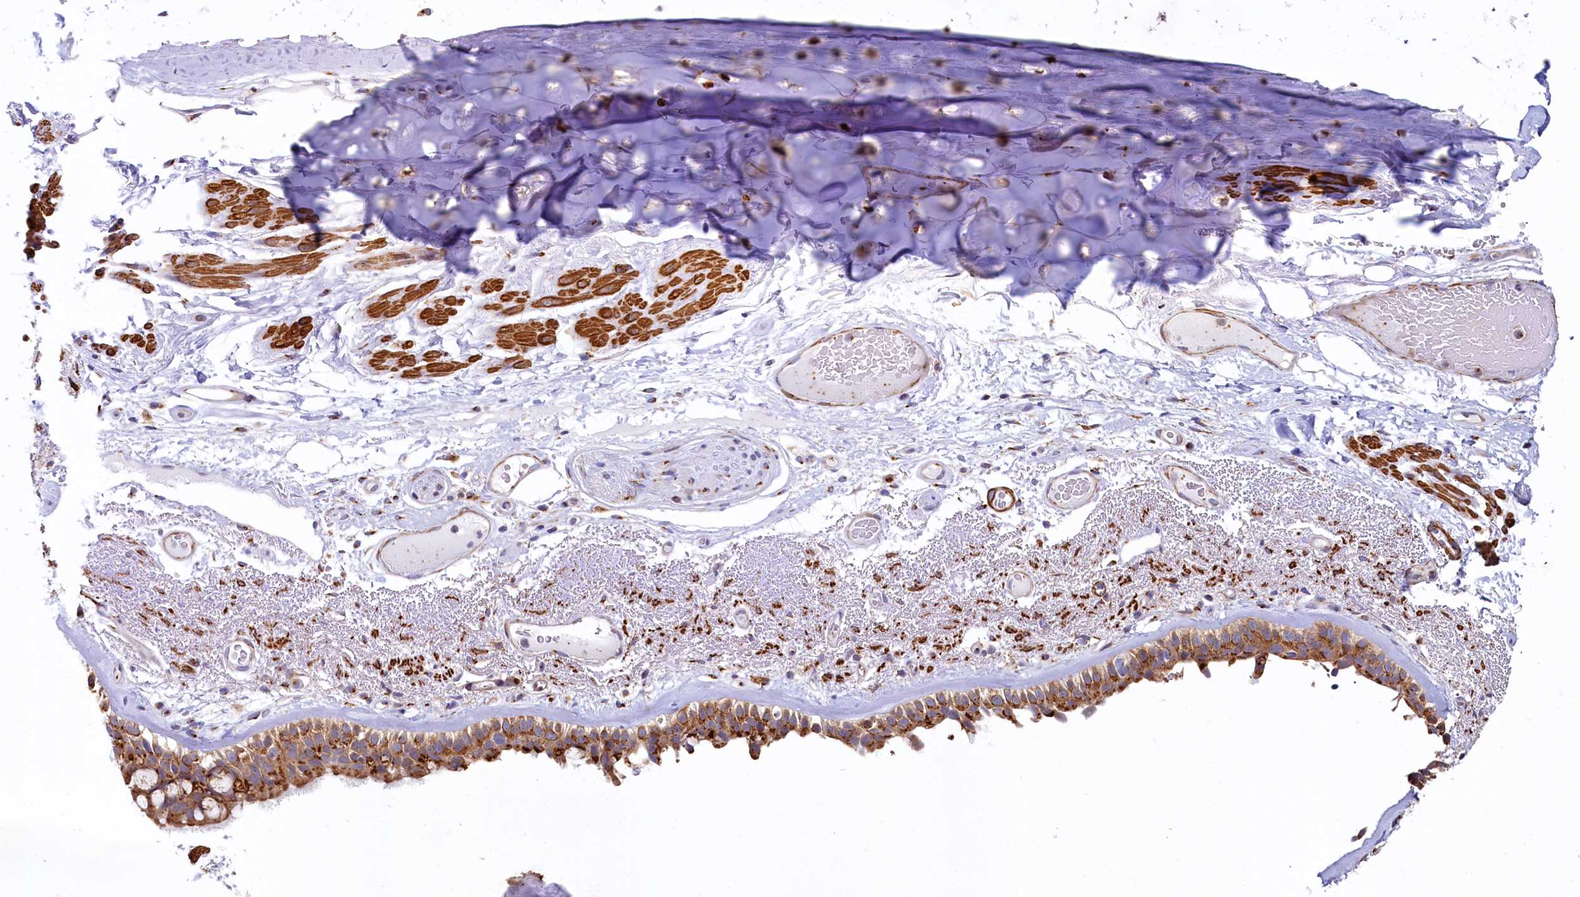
{"staining": {"intensity": "moderate", "quantity": ">75%", "location": "cytoplasmic/membranous"}, "tissue": "bronchus", "cell_type": "Respiratory epithelial cells", "image_type": "normal", "snomed": [{"axis": "morphology", "description": "Normal tissue, NOS"}, {"axis": "morphology", "description": "Squamous cell carcinoma, NOS"}, {"axis": "topography", "description": "Lymph node"}, {"axis": "topography", "description": "Bronchus"}, {"axis": "topography", "description": "Lung"}], "caption": "A high-resolution photomicrograph shows IHC staining of unremarkable bronchus, which displays moderate cytoplasmic/membranous staining in approximately >75% of respiratory epithelial cells.", "gene": "BET1L", "patient": {"sex": "male", "age": 66}}